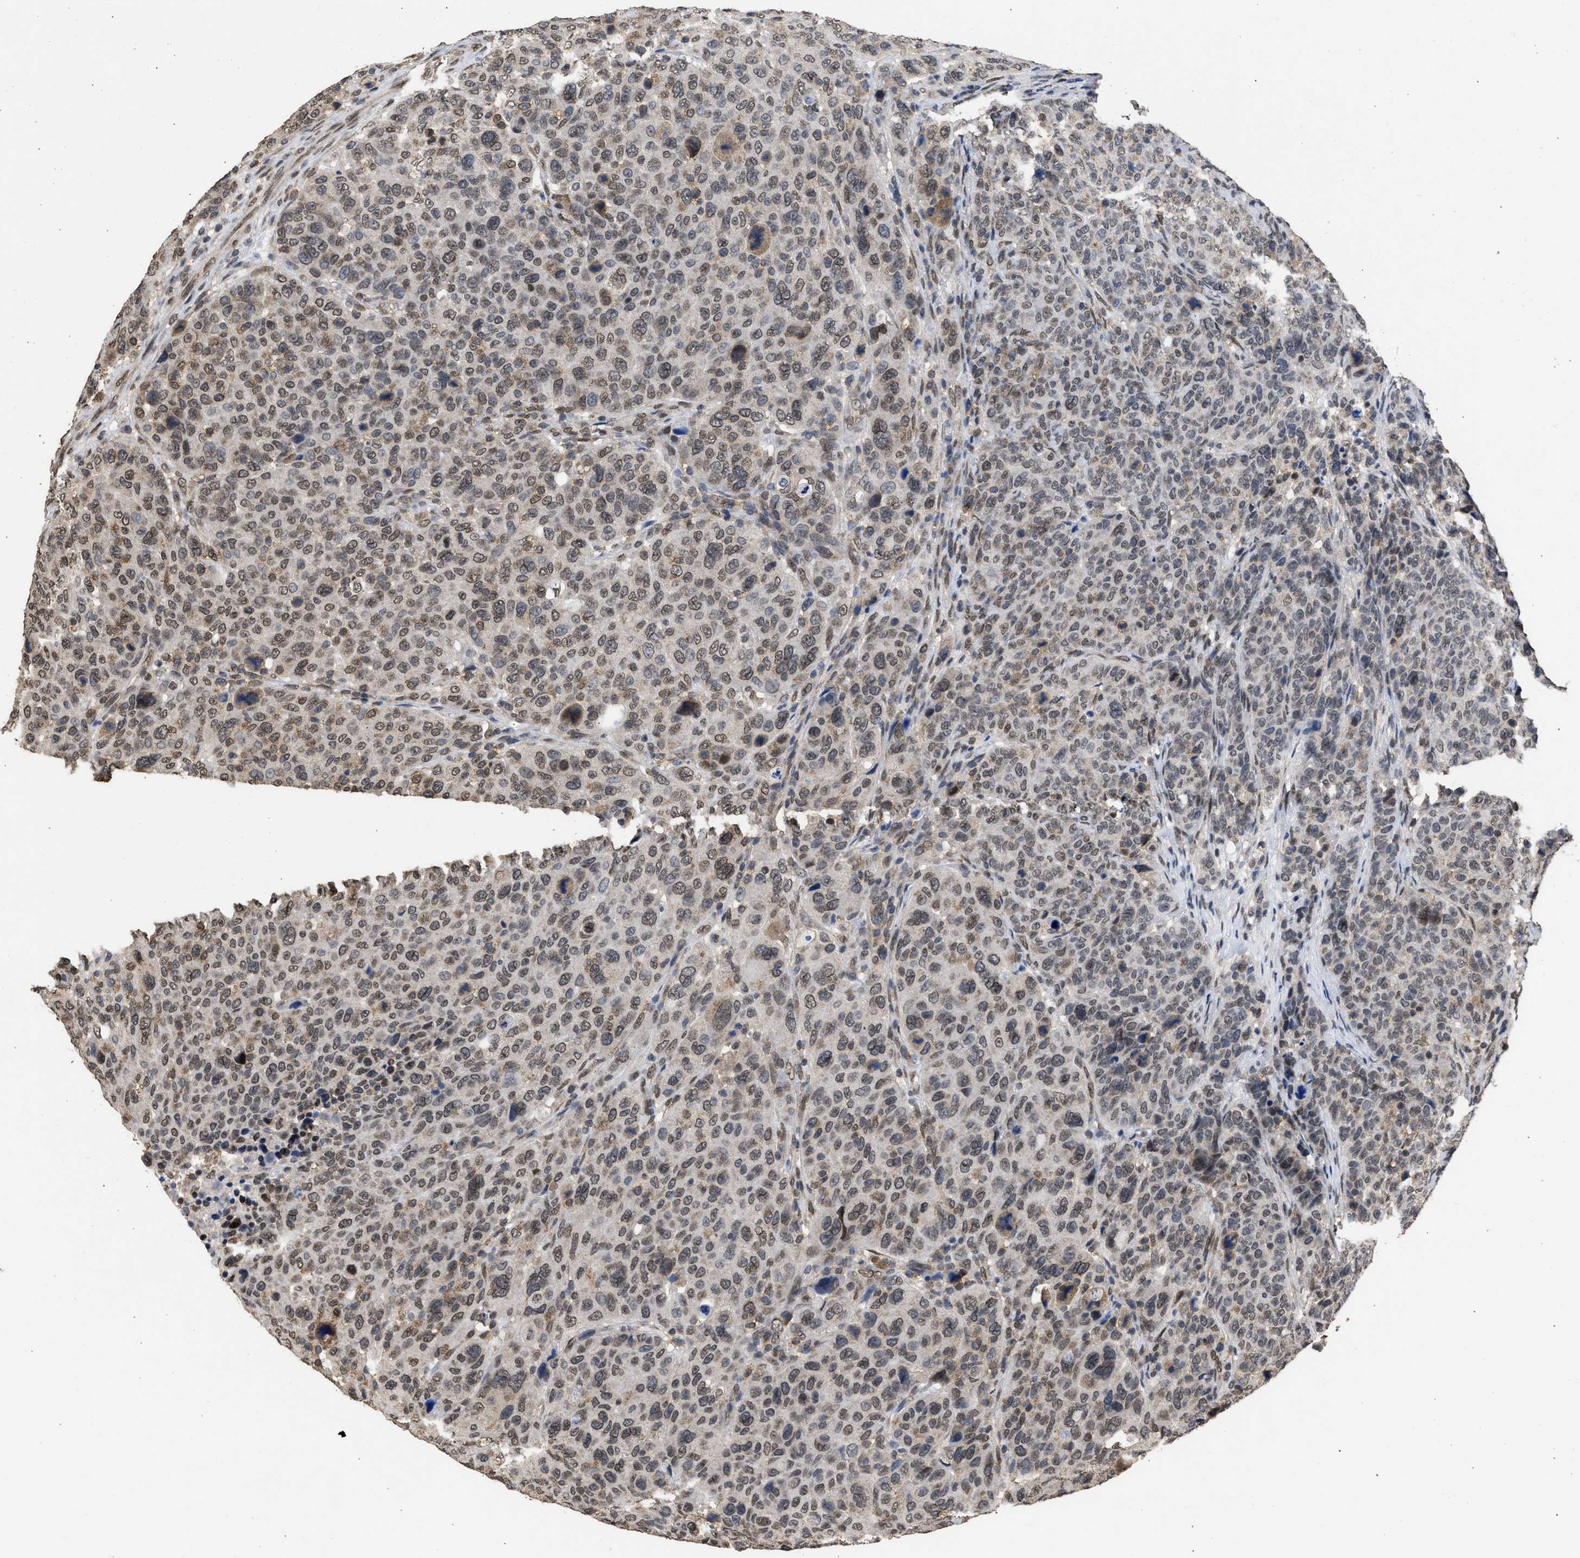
{"staining": {"intensity": "weak", "quantity": "25%-75%", "location": "cytoplasmic/membranous"}, "tissue": "breast cancer", "cell_type": "Tumor cells", "image_type": "cancer", "snomed": [{"axis": "morphology", "description": "Duct carcinoma"}, {"axis": "topography", "description": "Breast"}], "caption": "Human intraductal carcinoma (breast) stained for a protein (brown) exhibits weak cytoplasmic/membranous positive staining in approximately 25%-75% of tumor cells.", "gene": "NUP35", "patient": {"sex": "female", "age": 37}}